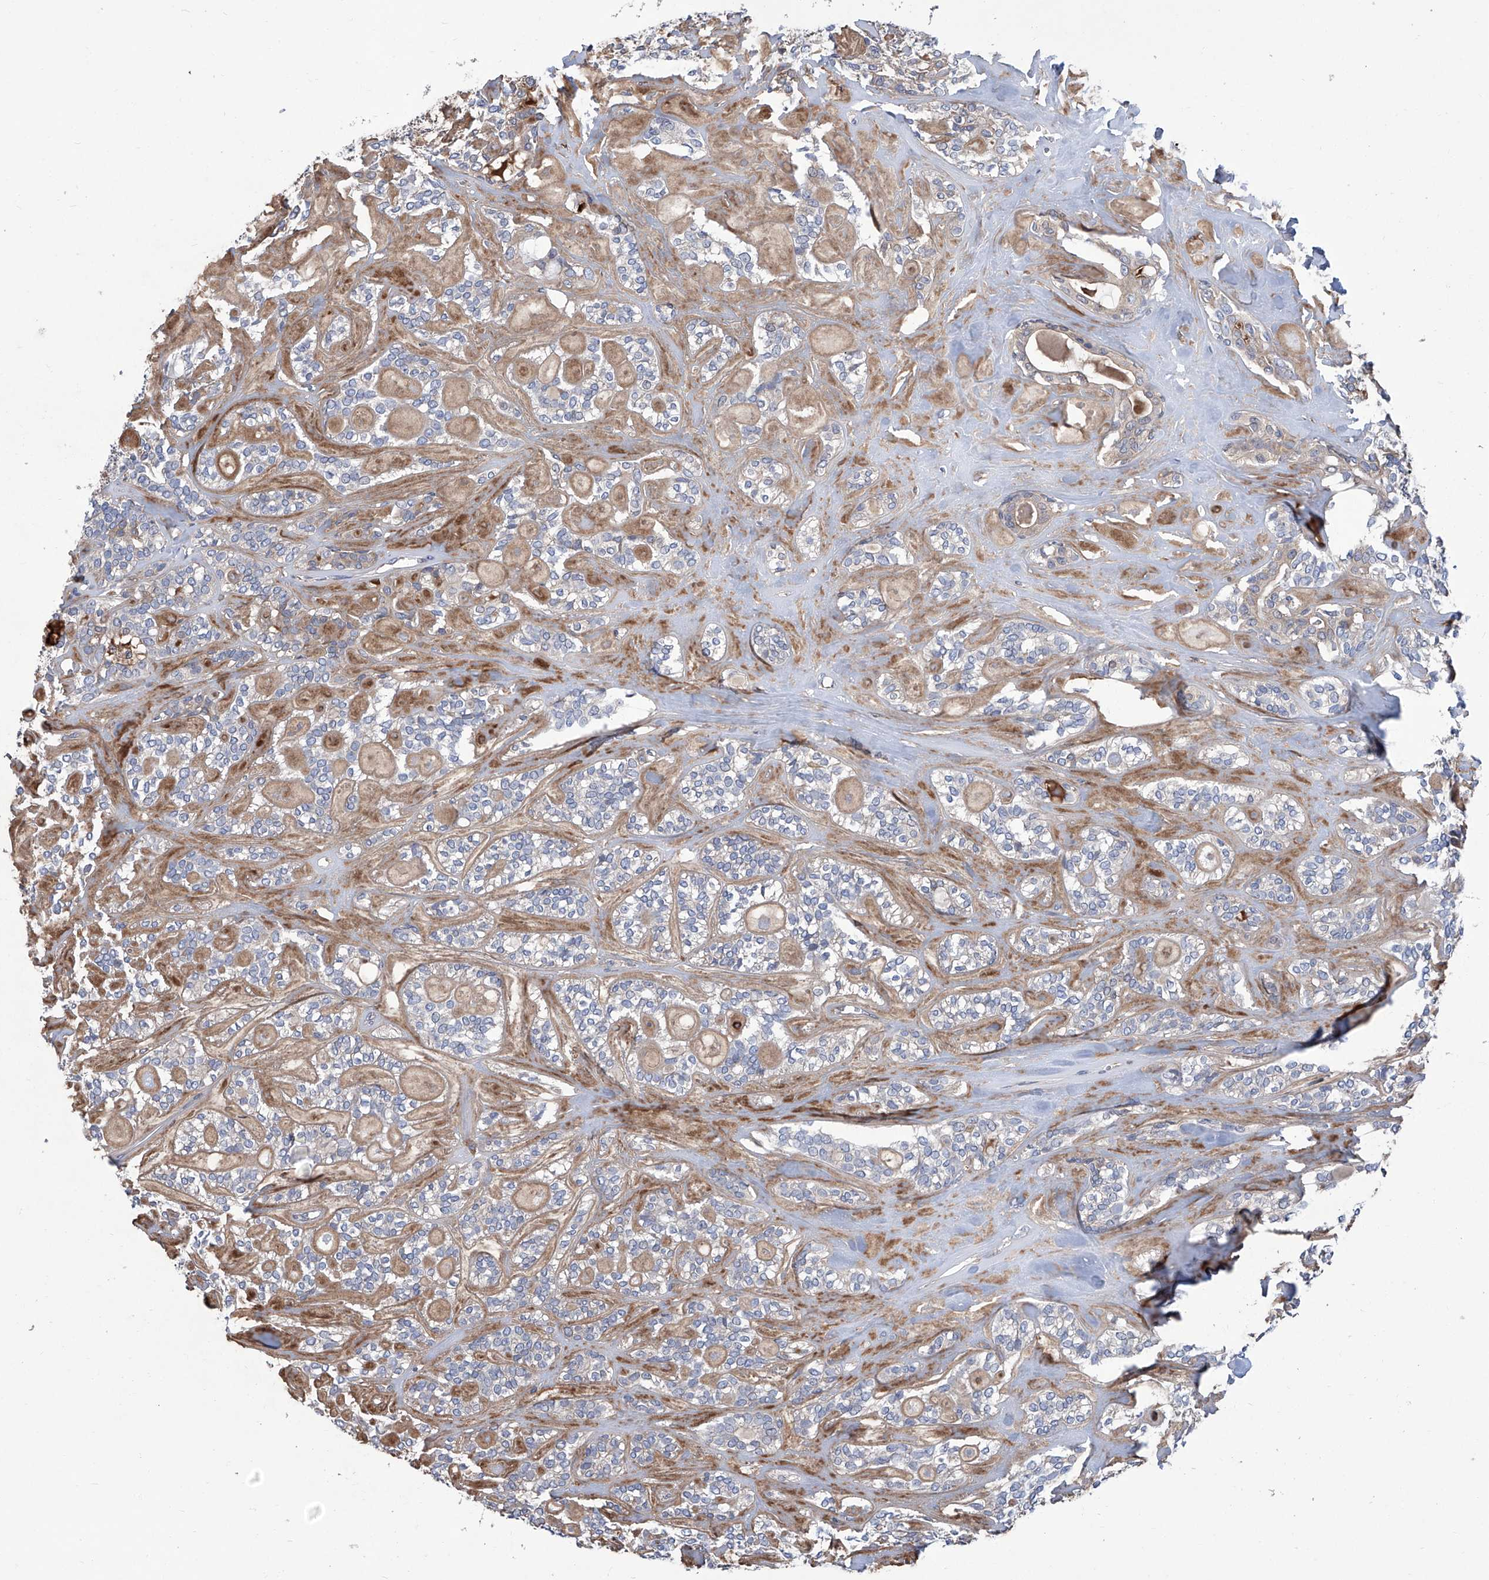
{"staining": {"intensity": "negative", "quantity": "none", "location": "none"}, "tissue": "head and neck cancer", "cell_type": "Tumor cells", "image_type": "cancer", "snomed": [{"axis": "morphology", "description": "Adenocarcinoma, NOS"}, {"axis": "topography", "description": "Head-Neck"}], "caption": "Immunohistochemistry (IHC) histopathology image of neoplastic tissue: adenocarcinoma (head and neck) stained with DAB reveals no significant protein expression in tumor cells.", "gene": "SMS", "patient": {"sex": "male", "age": 66}}